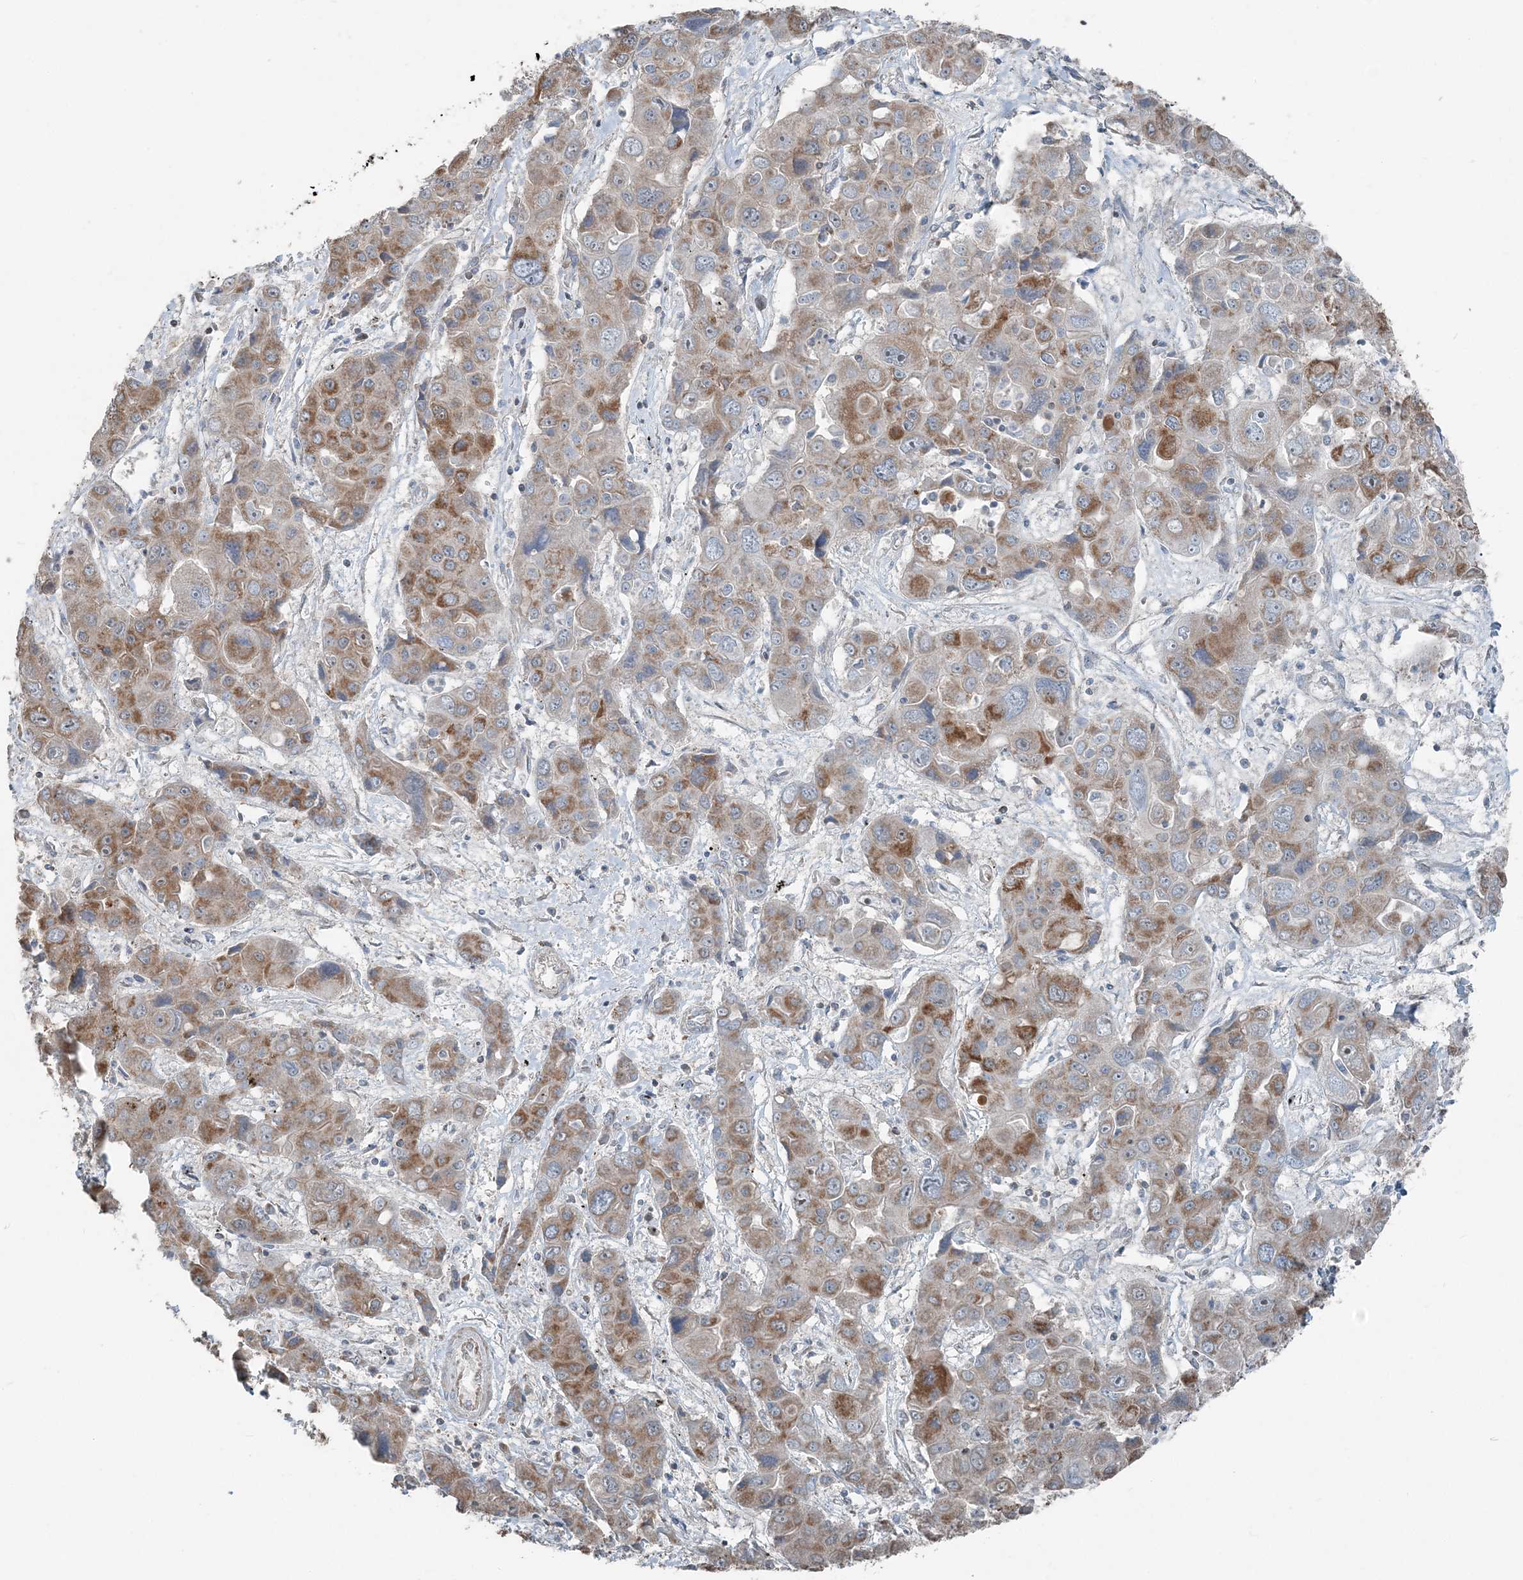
{"staining": {"intensity": "moderate", "quantity": ">75%", "location": "cytoplasmic/membranous"}, "tissue": "liver cancer", "cell_type": "Tumor cells", "image_type": "cancer", "snomed": [{"axis": "morphology", "description": "Cholangiocarcinoma"}, {"axis": "topography", "description": "Liver"}], "caption": "Immunohistochemistry (IHC) of cholangiocarcinoma (liver) reveals medium levels of moderate cytoplasmic/membranous staining in about >75% of tumor cells.", "gene": "SUCLG1", "patient": {"sex": "male", "age": 67}}